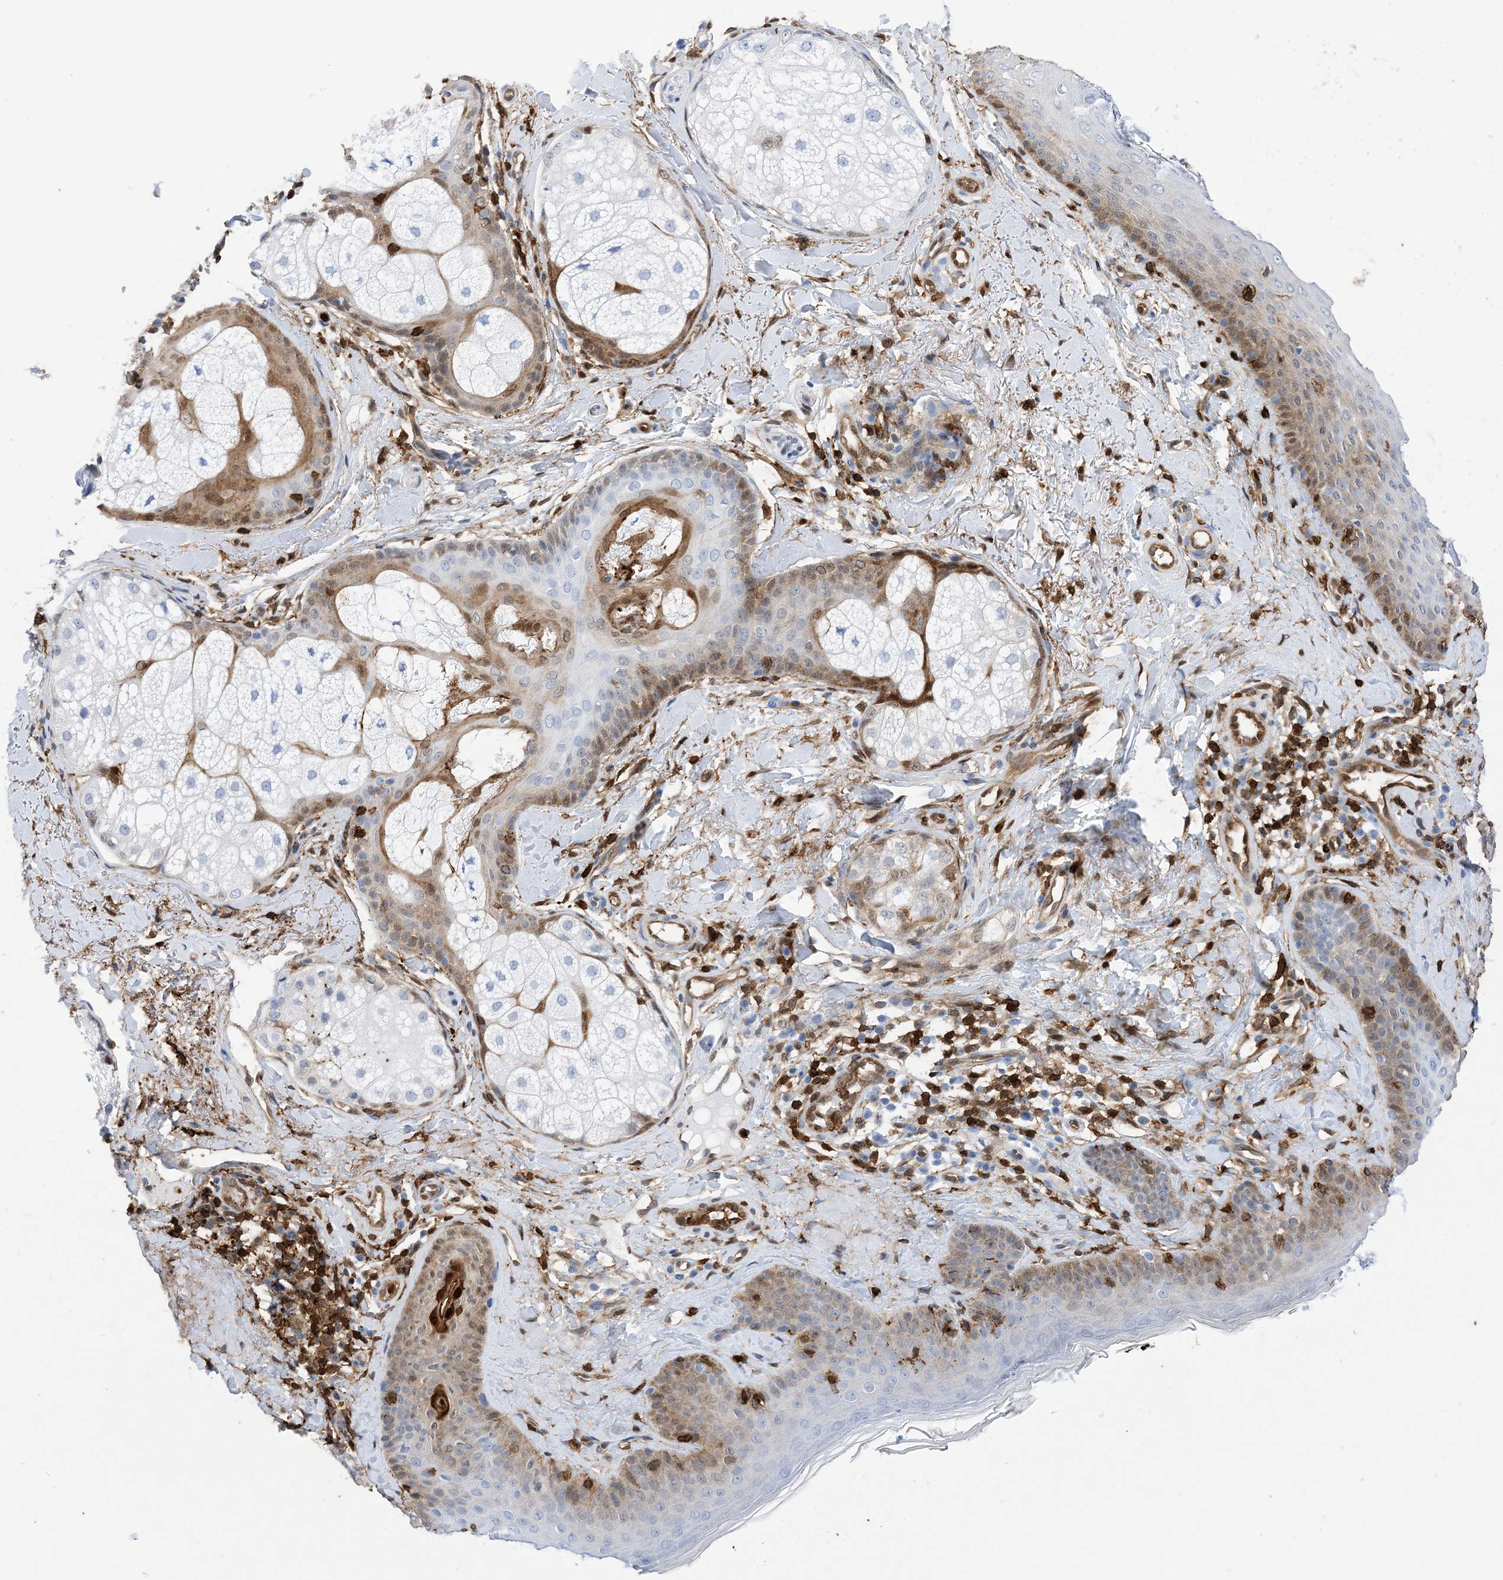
{"staining": {"intensity": "strong", "quantity": ">75%", "location": "cytoplasmic/membranous,nuclear"}, "tissue": "skin", "cell_type": "Fibroblasts", "image_type": "normal", "snomed": [{"axis": "morphology", "description": "Normal tissue, NOS"}, {"axis": "topography", "description": "Skin"}], "caption": "Immunohistochemical staining of benign skin demonstrates strong cytoplasmic/membranous,nuclear protein positivity in approximately >75% of fibroblasts.", "gene": "ANXA1", "patient": {"sex": "male", "age": 57}}